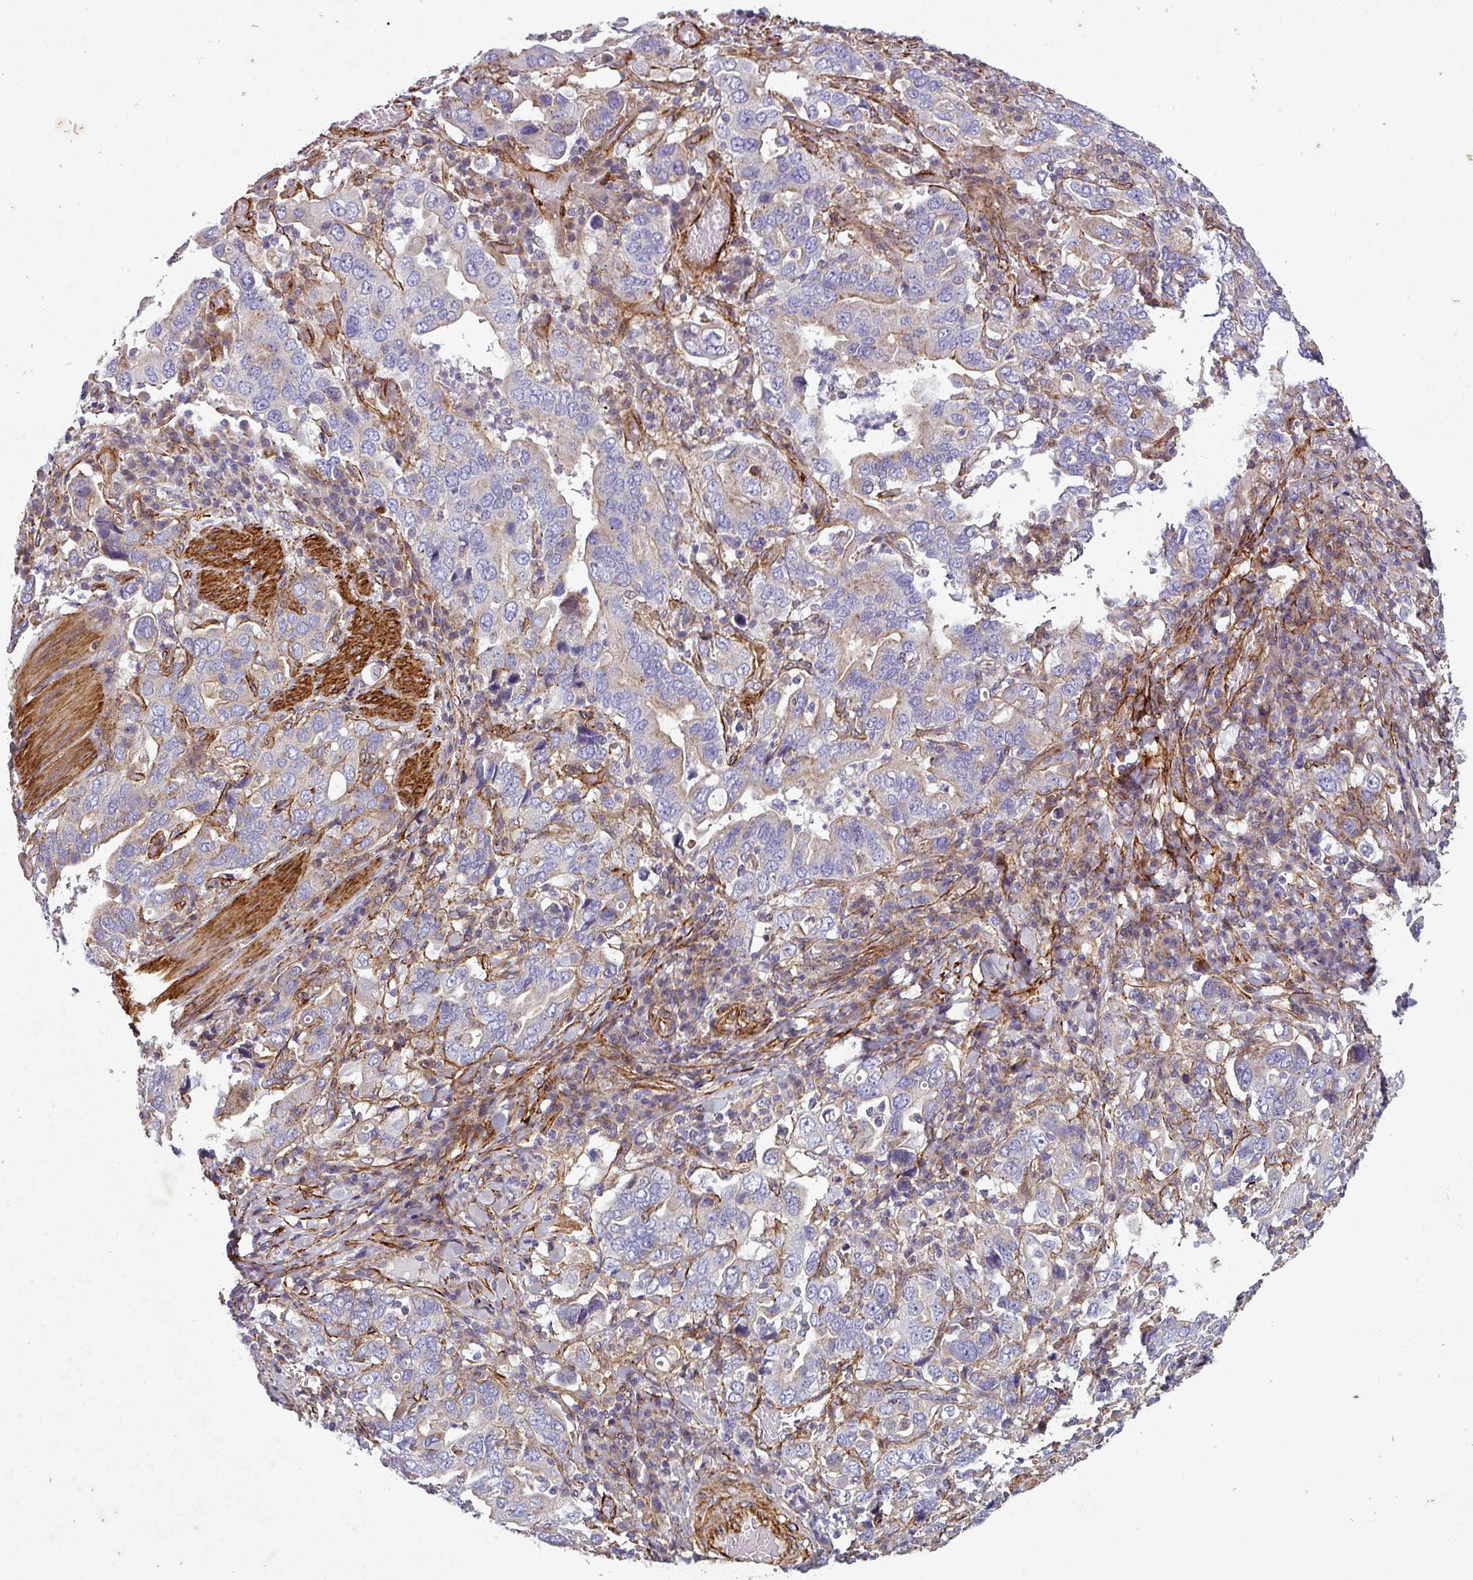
{"staining": {"intensity": "moderate", "quantity": "<25%", "location": "cytoplasmic/membranous"}, "tissue": "stomach cancer", "cell_type": "Tumor cells", "image_type": "cancer", "snomed": [{"axis": "morphology", "description": "Adenocarcinoma, NOS"}, {"axis": "topography", "description": "Stomach, upper"}], "caption": "Brown immunohistochemical staining in human stomach cancer shows moderate cytoplasmic/membranous expression in approximately <25% of tumor cells.", "gene": "ATP2C2", "patient": {"sex": "male", "age": 62}}